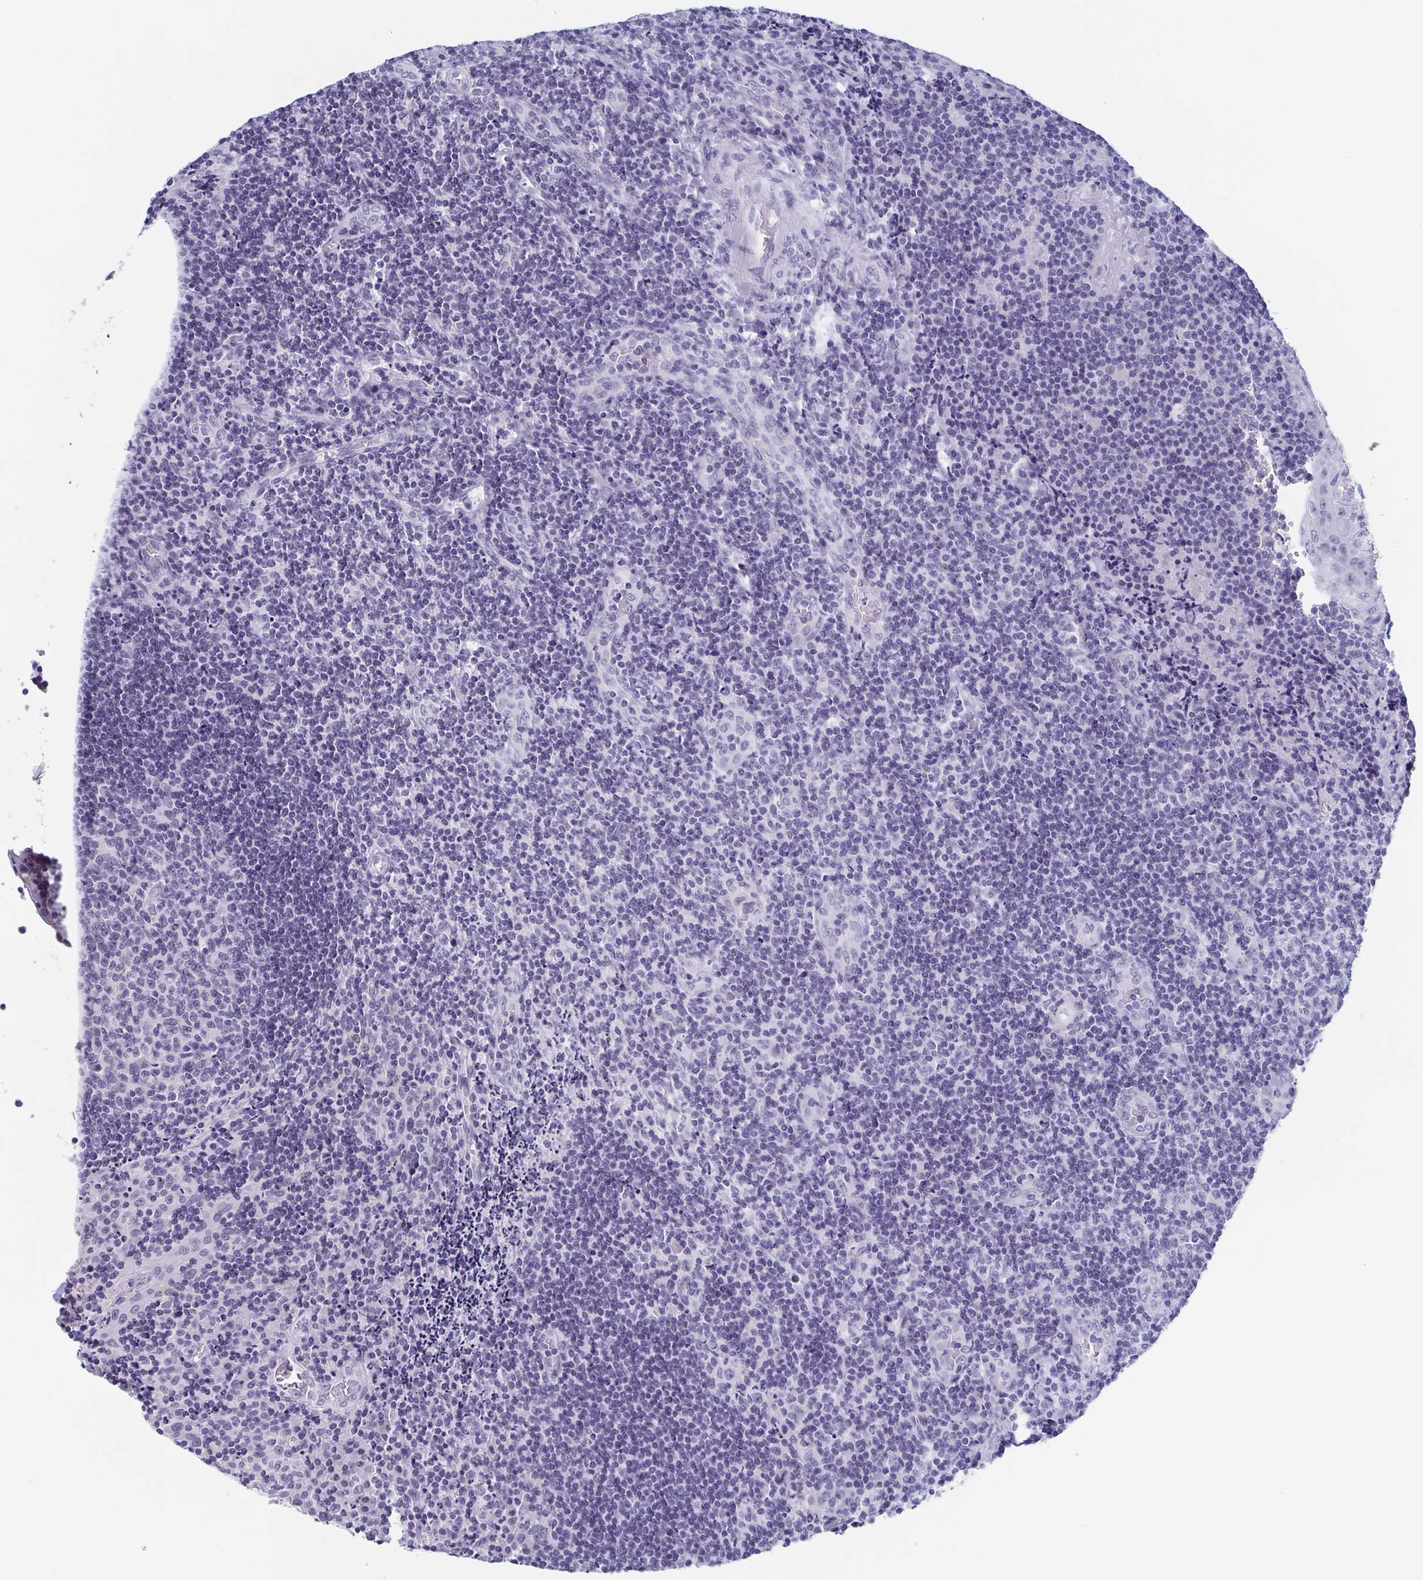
{"staining": {"intensity": "negative", "quantity": "none", "location": "none"}, "tissue": "tonsil", "cell_type": "Germinal center cells", "image_type": "normal", "snomed": [{"axis": "morphology", "description": "Normal tissue, NOS"}, {"axis": "topography", "description": "Tonsil"}], "caption": "This image is of benign tonsil stained with immunohistochemistry to label a protein in brown with the nuclei are counter-stained blue. There is no positivity in germinal center cells. Nuclei are stained in blue.", "gene": "REG4", "patient": {"sex": "male", "age": 17}}